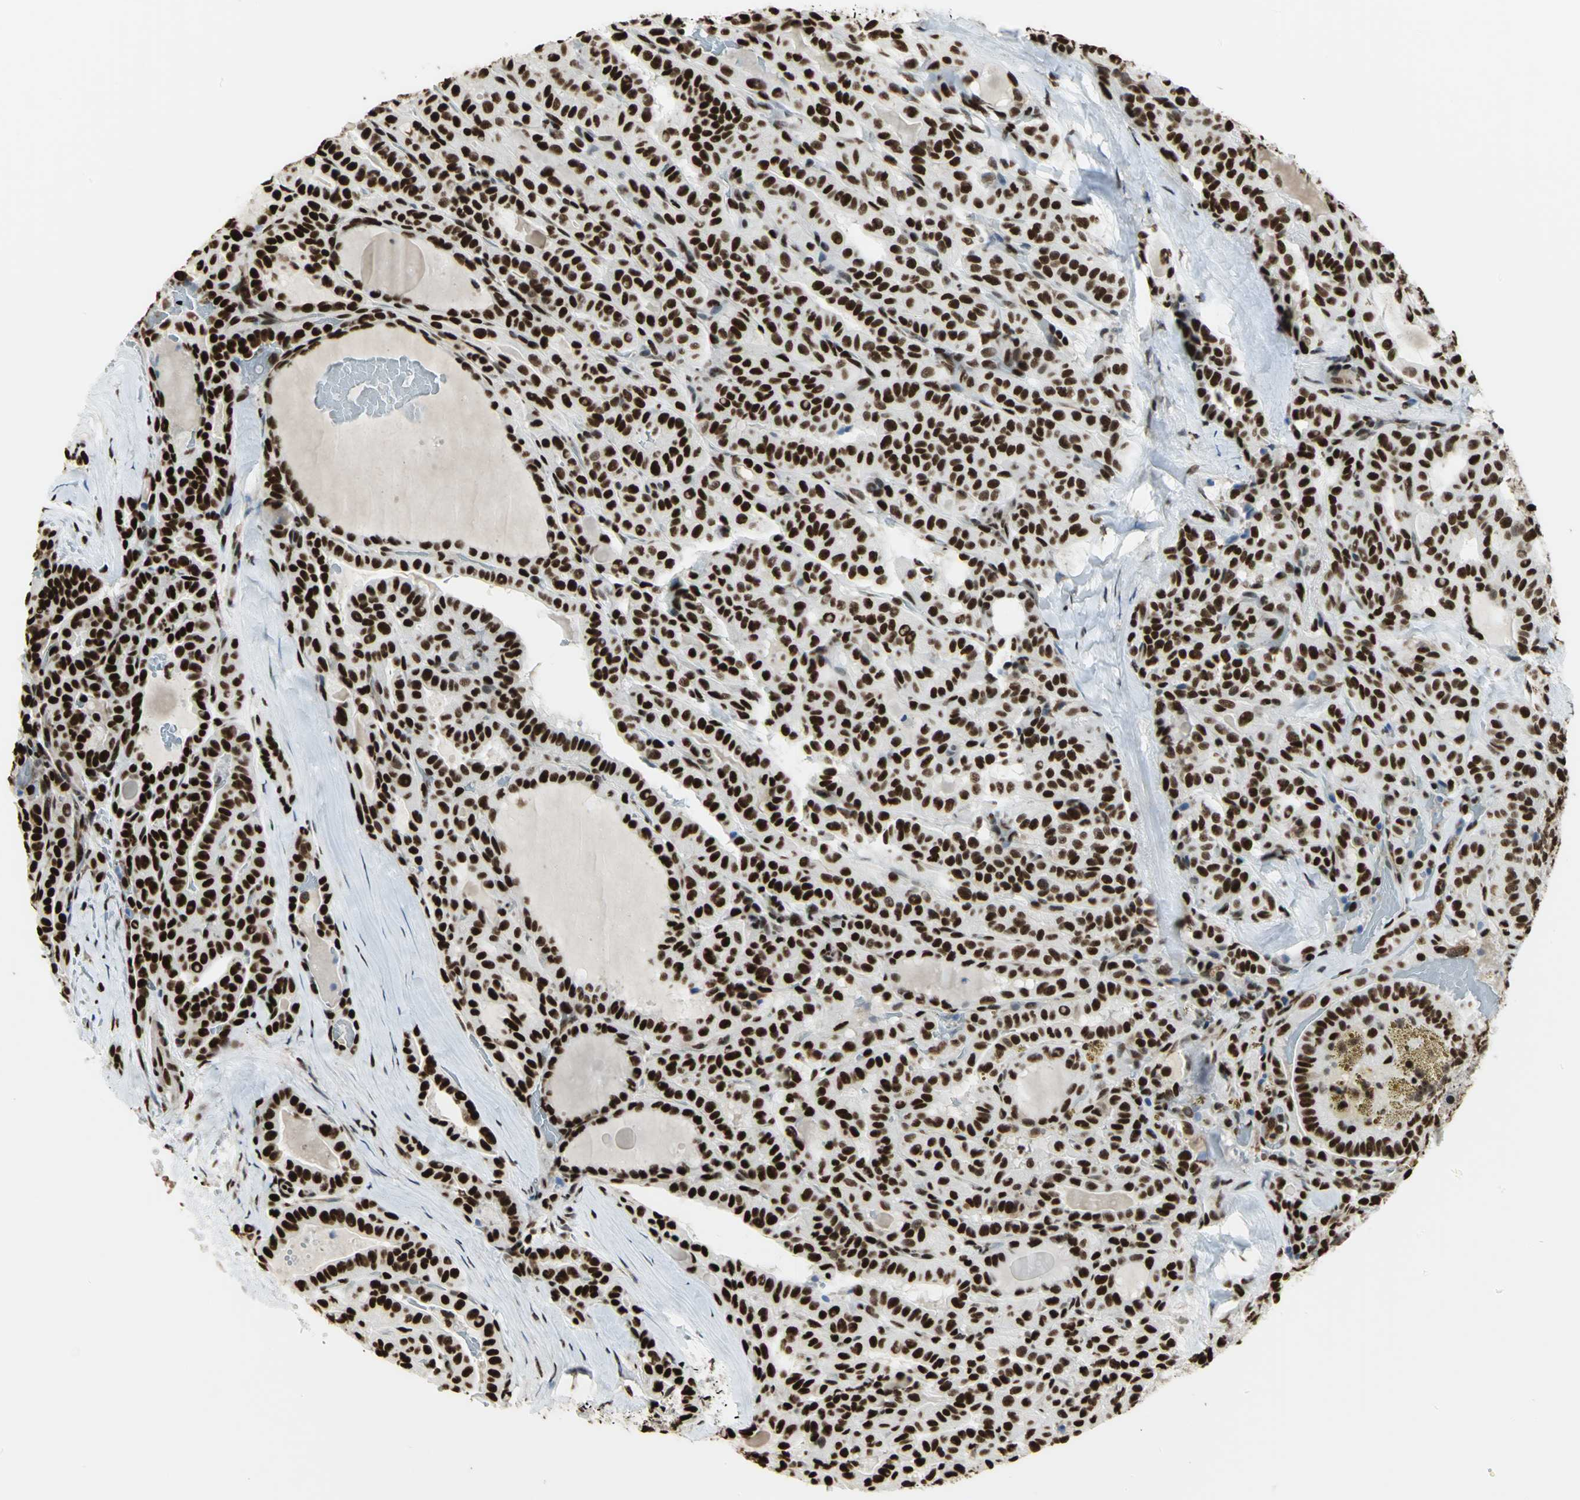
{"staining": {"intensity": "strong", "quantity": ">75%", "location": "nuclear"}, "tissue": "thyroid cancer", "cell_type": "Tumor cells", "image_type": "cancer", "snomed": [{"axis": "morphology", "description": "Papillary adenocarcinoma, NOS"}, {"axis": "topography", "description": "Thyroid gland"}], "caption": "This micrograph displays thyroid papillary adenocarcinoma stained with immunohistochemistry to label a protein in brown. The nuclear of tumor cells show strong positivity for the protein. Nuclei are counter-stained blue.", "gene": "HMGB1", "patient": {"sex": "male", "age": 77}}